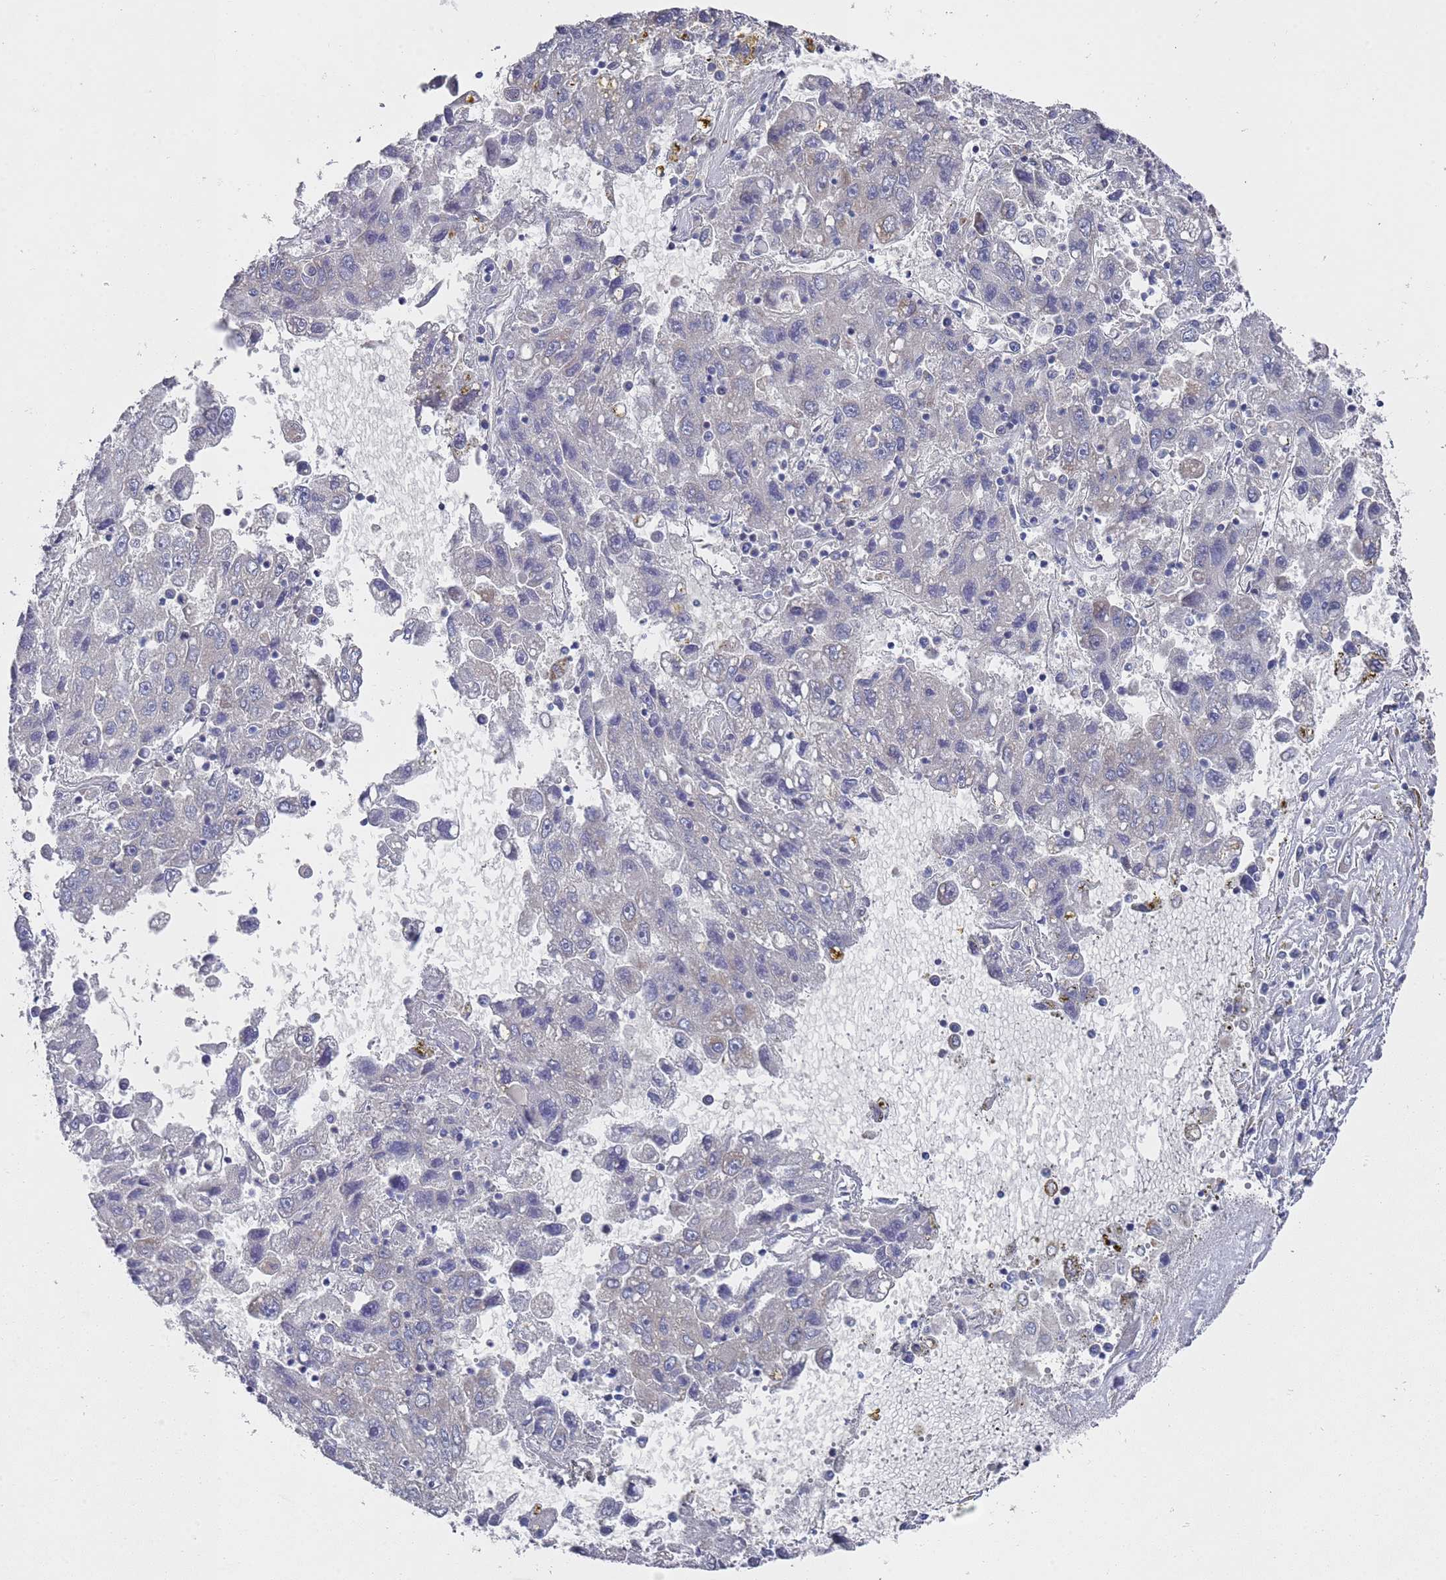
{"staining": {"intensity": "negative", "quantity": "none", "location": "none"}, "tissue": "liver cancer", "cell_type": "Tumor cells", "image_type": "cancer", "snomed": [{"axis": "morphology", "description": "Carcinoma, Hepatocellular, NOS"}, {"axis": "topography", "description": "Liver"}], "caption": "The micrograph demonstrates no significant positivity in tumor cells of hepatocellular carcinoma (liver).", "gene": "NPEPPS", "patient": {"sex": "male", "age": 49}}